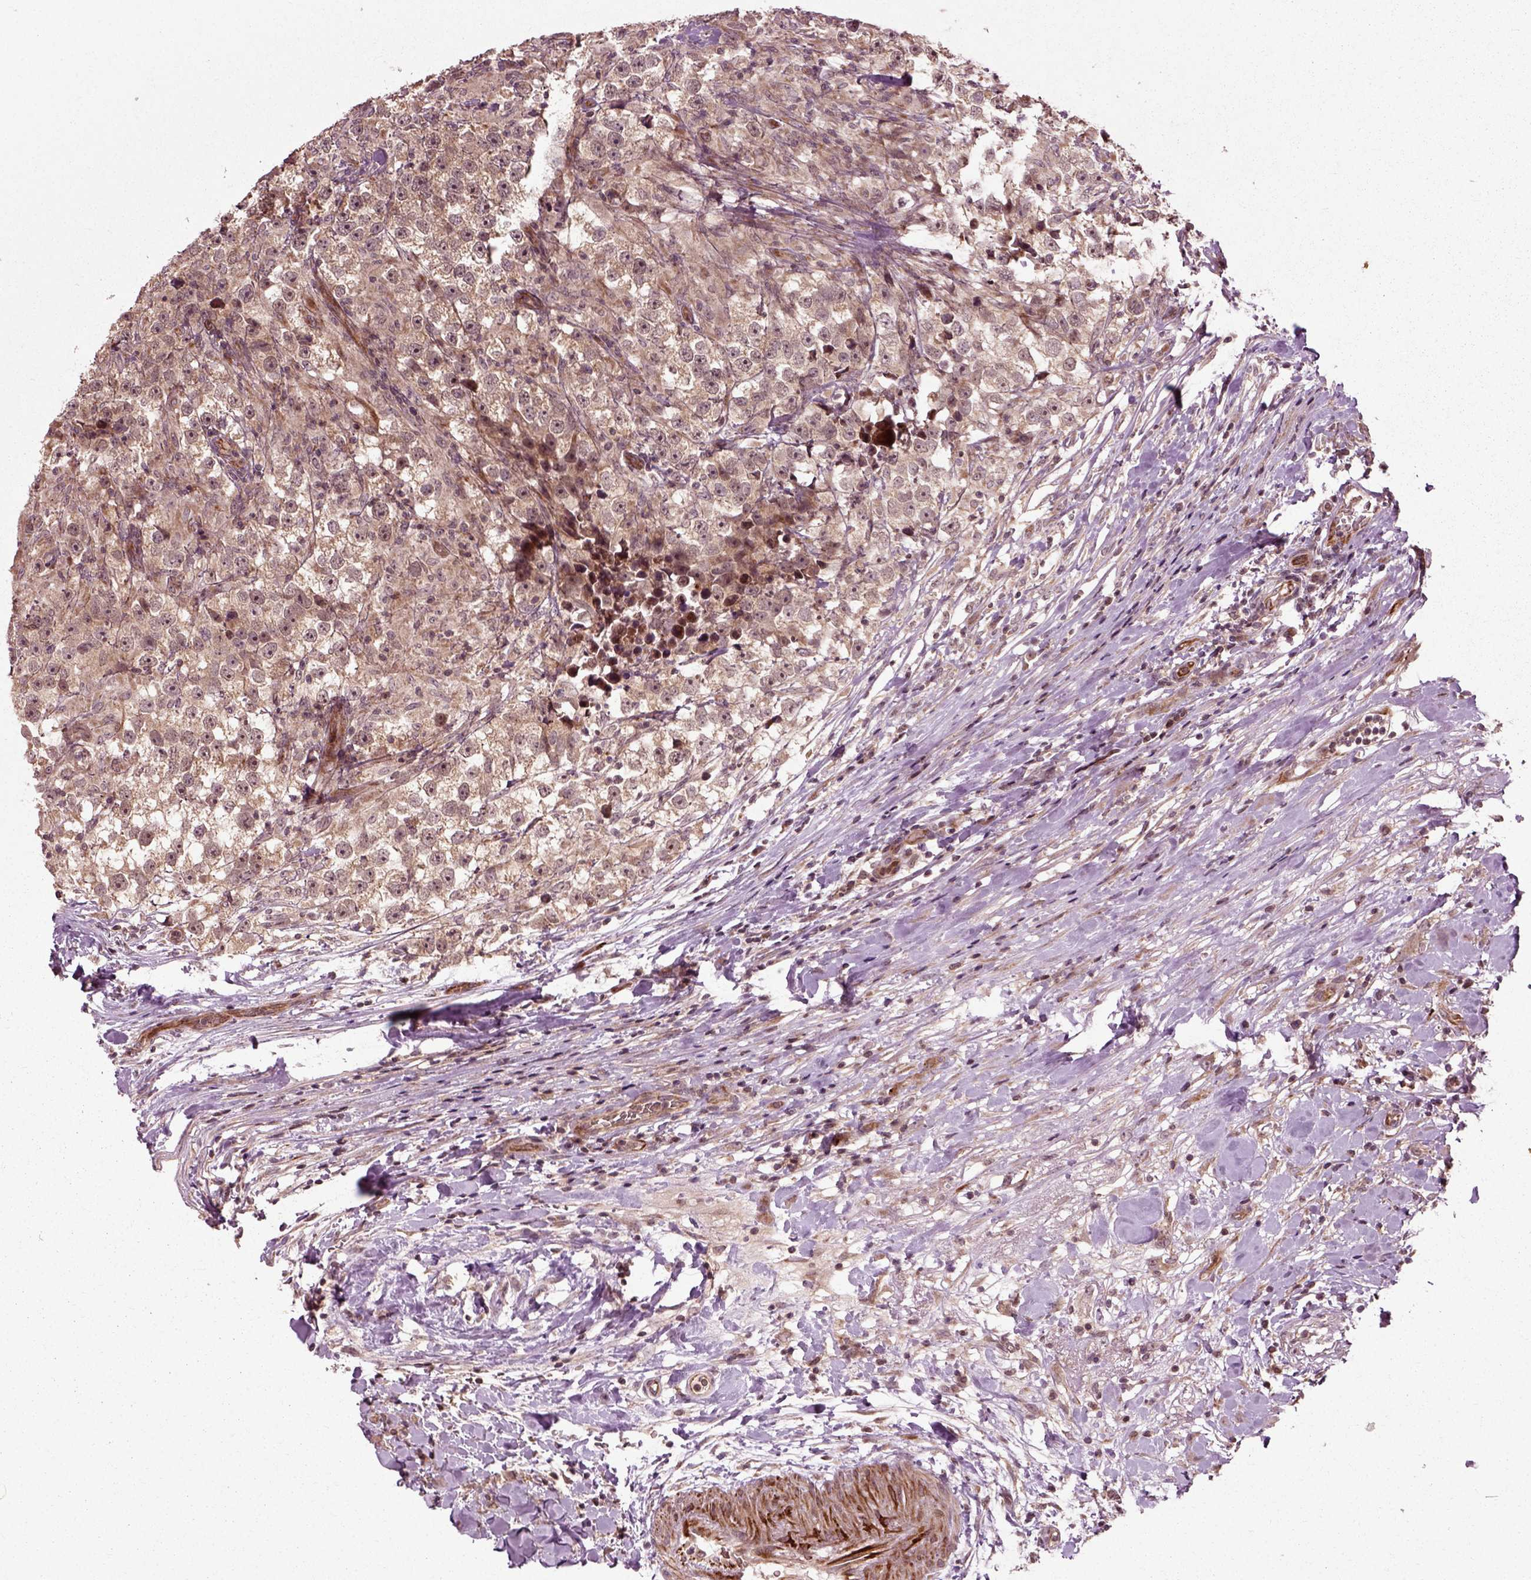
{"staining": {"intensity": "weak", "quantity": ">75%", "location": "cytoplasmic/membranous"}, "tissue": "testis cancer", "cell_type": "Tumor cells", "image_type": "cancer", "snomed": [{"axis": "morphology", "description": "Seminoma, NOS"}, {"axis": "topography", "description": "Testis"}], "caption": "High-magnification brightfield microscopy of seminoma (testis) stained with DAB (3,3'-diaminobenzidine) (brown) and counterstained with hematoxylin (blue). tumor cells exhibit weak cytoplasmic/membranous positivity is seen in approximately>75% of cells. (DAB IHC with brightfield microscopy, high magnification).", "gene": "PLCD3", "patient": {"sex": "male", "age": 46}}